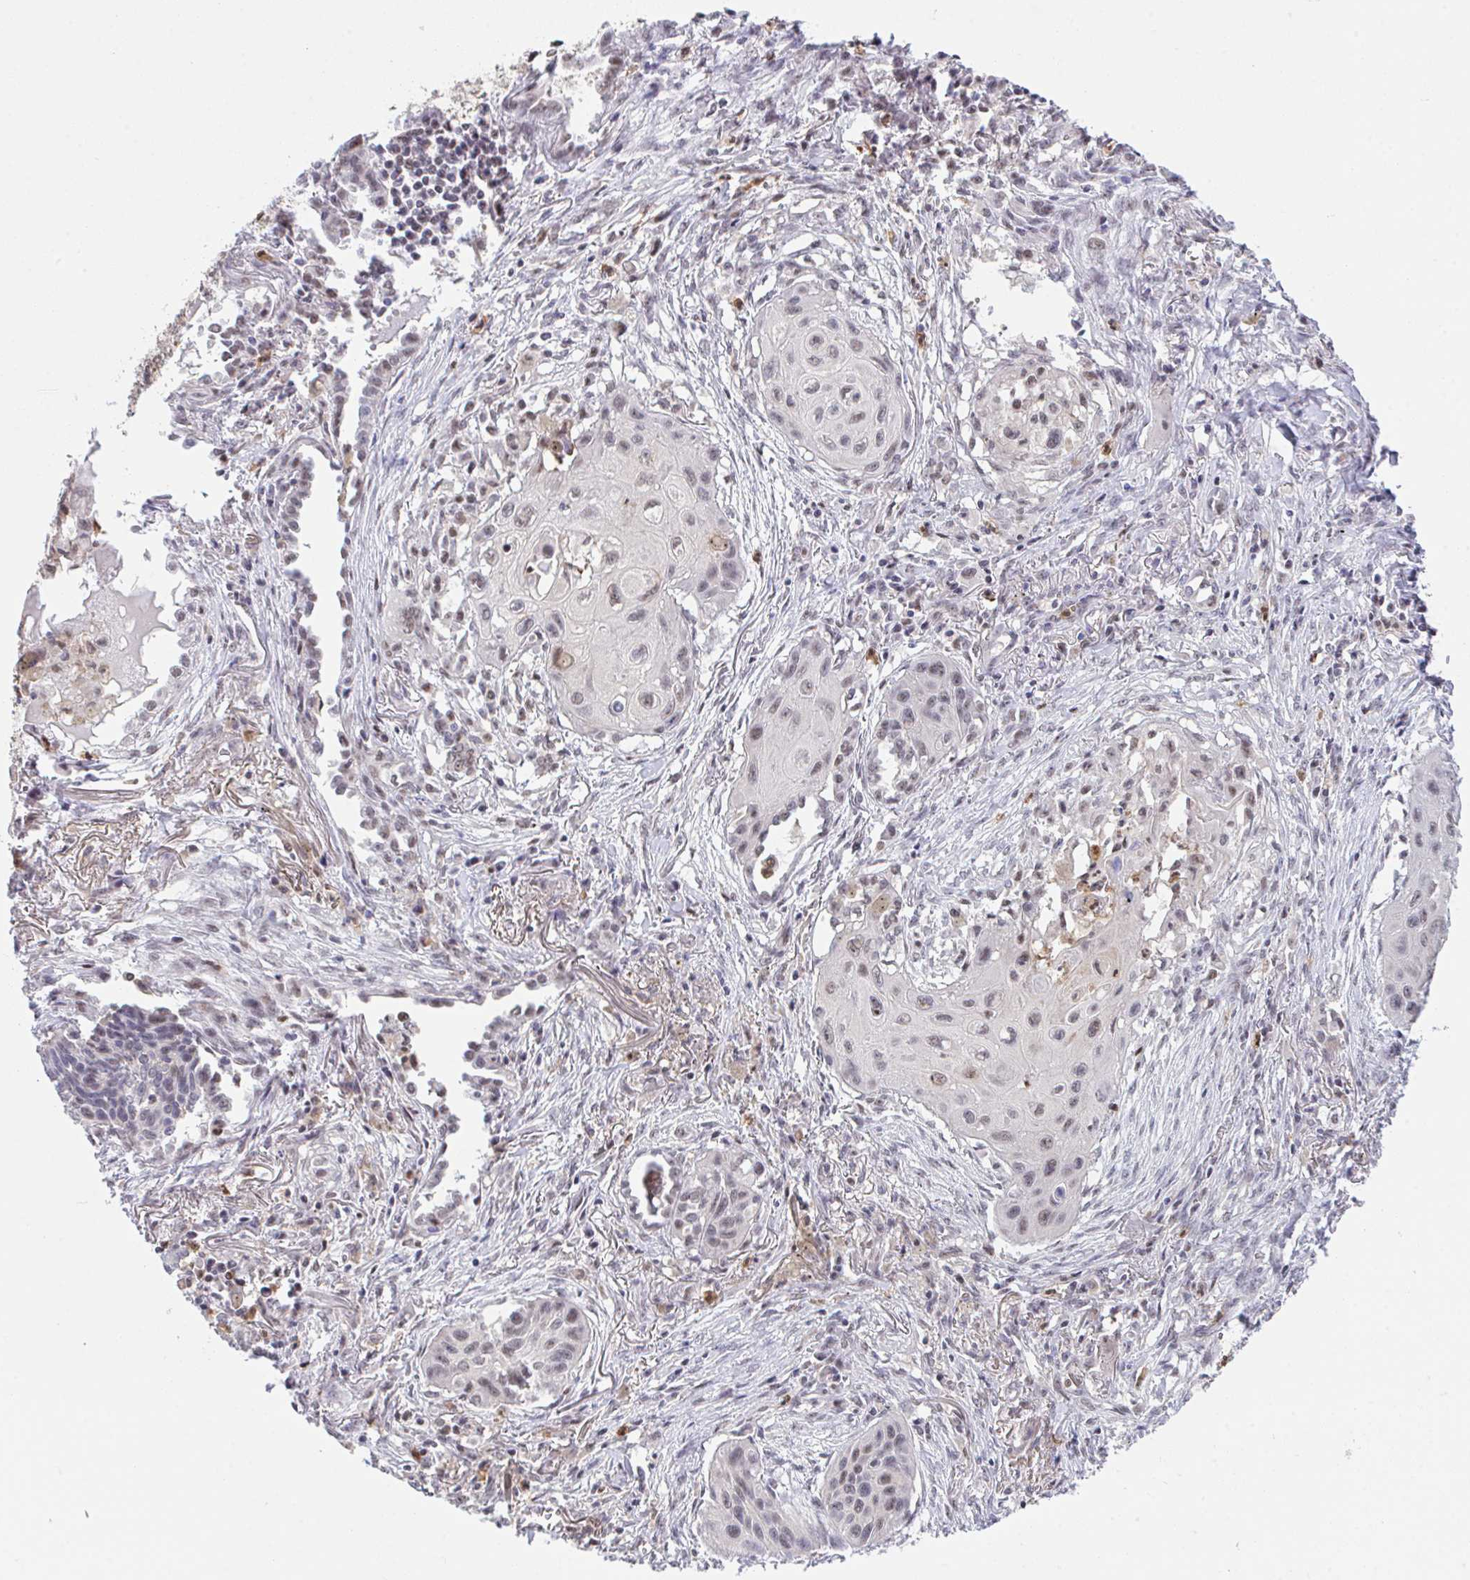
{"staining": {"intensity": "weak", "quantity": ">75%", "location": "nuclear"}, "tissue": "lung cancer", "cell_type": "Tumor cells", "image_type": "cancer", "snomed": [{"axis": "morphology", "description": "Squamous cell carcinoma, NOS"}, {"axis": "topography", "description": "Lung"}], "caption": "DAB immunohistochemical staining of lung squamous cell carcinoma exhibits weak nuclear protein positivity in approximately >75% of tumor cells. (DAB IHC with brightfield microscopy, high magnification).", "gene": "OR6K3", "patient": {"sex": "male", "age": 71}}